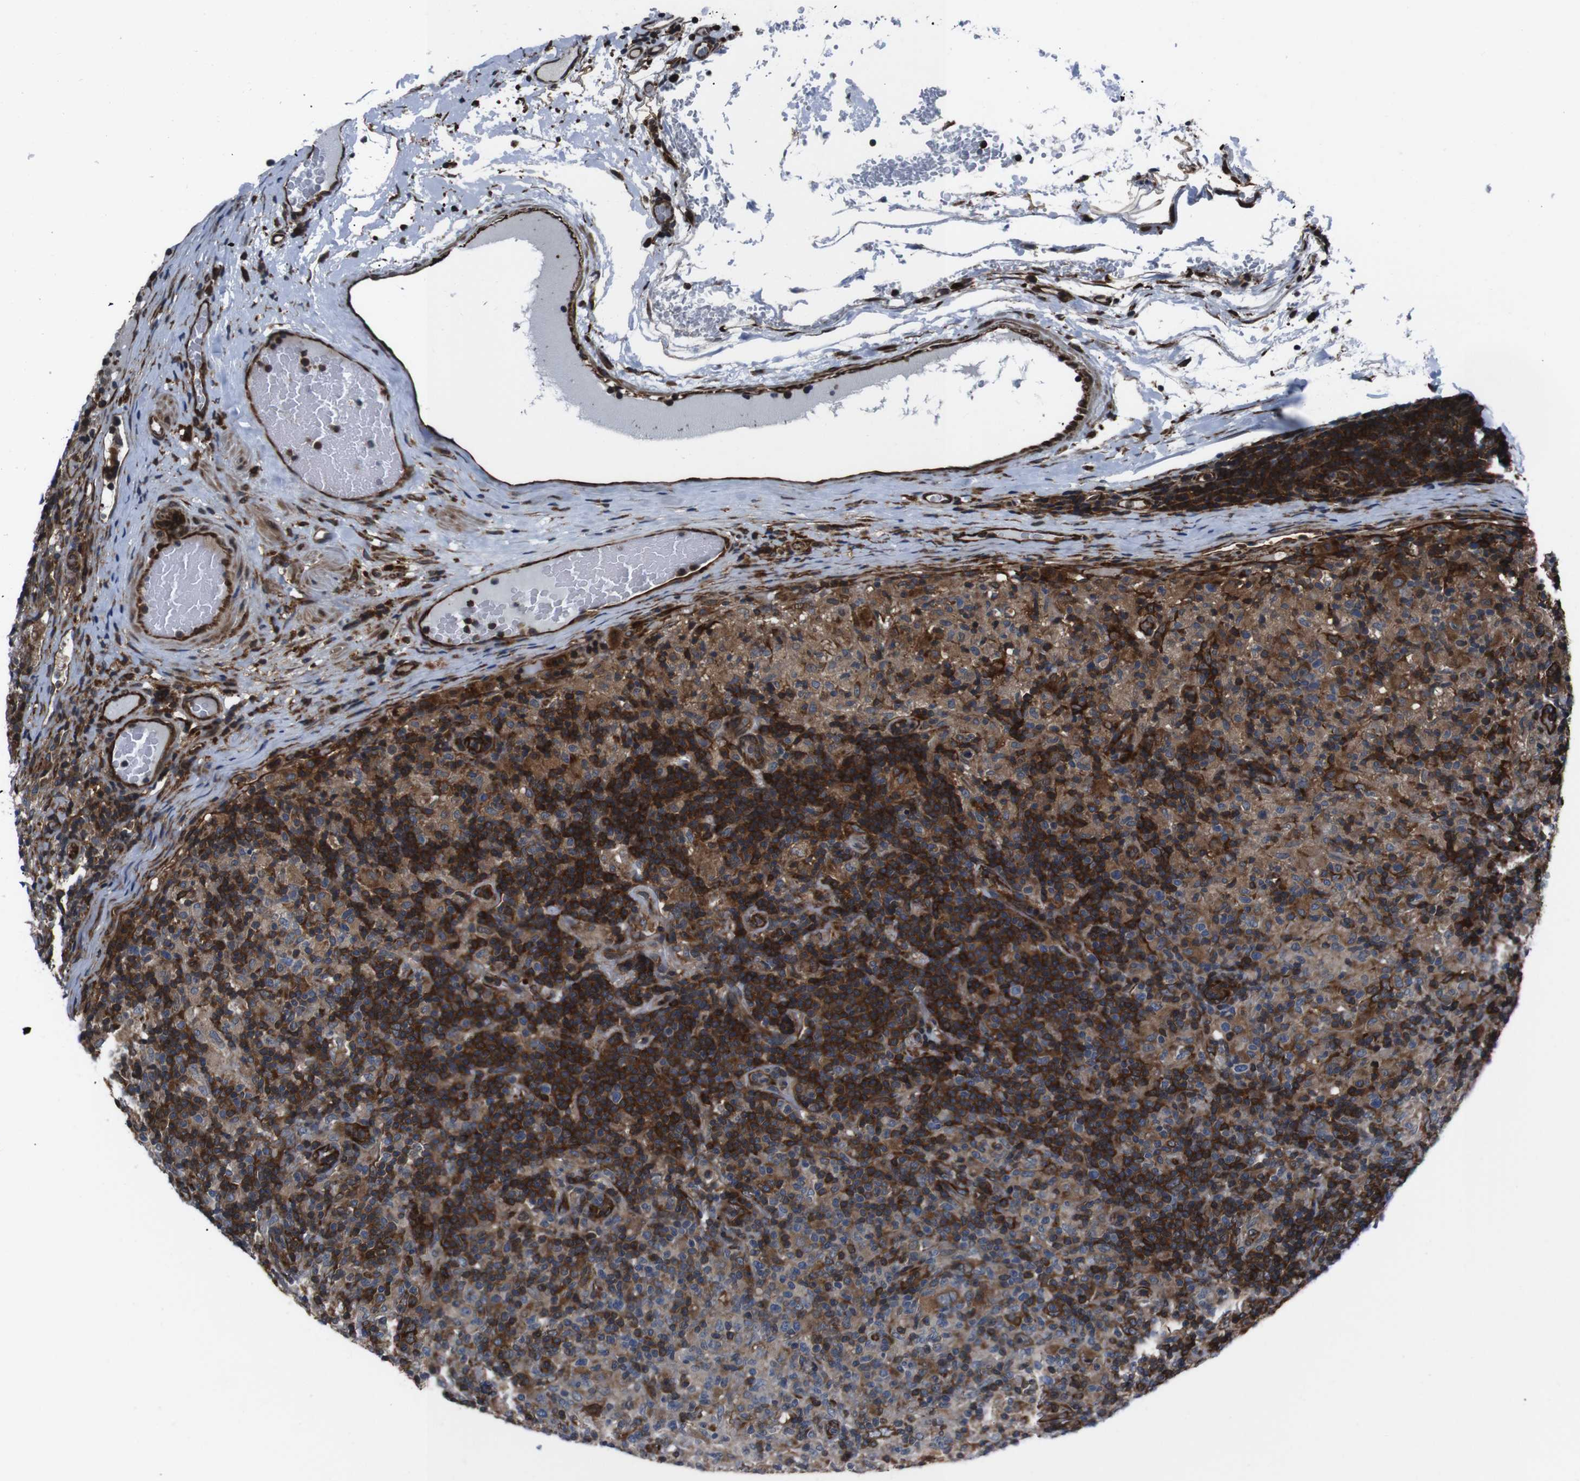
{"staining": {"intensity": "moderate", "quantity": ">75%", "location": "cytoplasmic/membranous"}, "tissue": "lymphoma", "cell_type": "Tumor cells", "image_type": "cancer", "snomed": [{"axis": "morphology", "description": "Hodgkin's disease, NOS"}, {"axis": "topography", "description": "Lymph node"}], "caption": "IHC photomicrograph of human Hodgkin's disease stained for a protein (brown), which displays medium levels of moderate cytoplasmic/membranous positivity in about >75% of tumor cells.", "gene": "EIF4A2", "patient": {"sex": "male", "age": 70}}